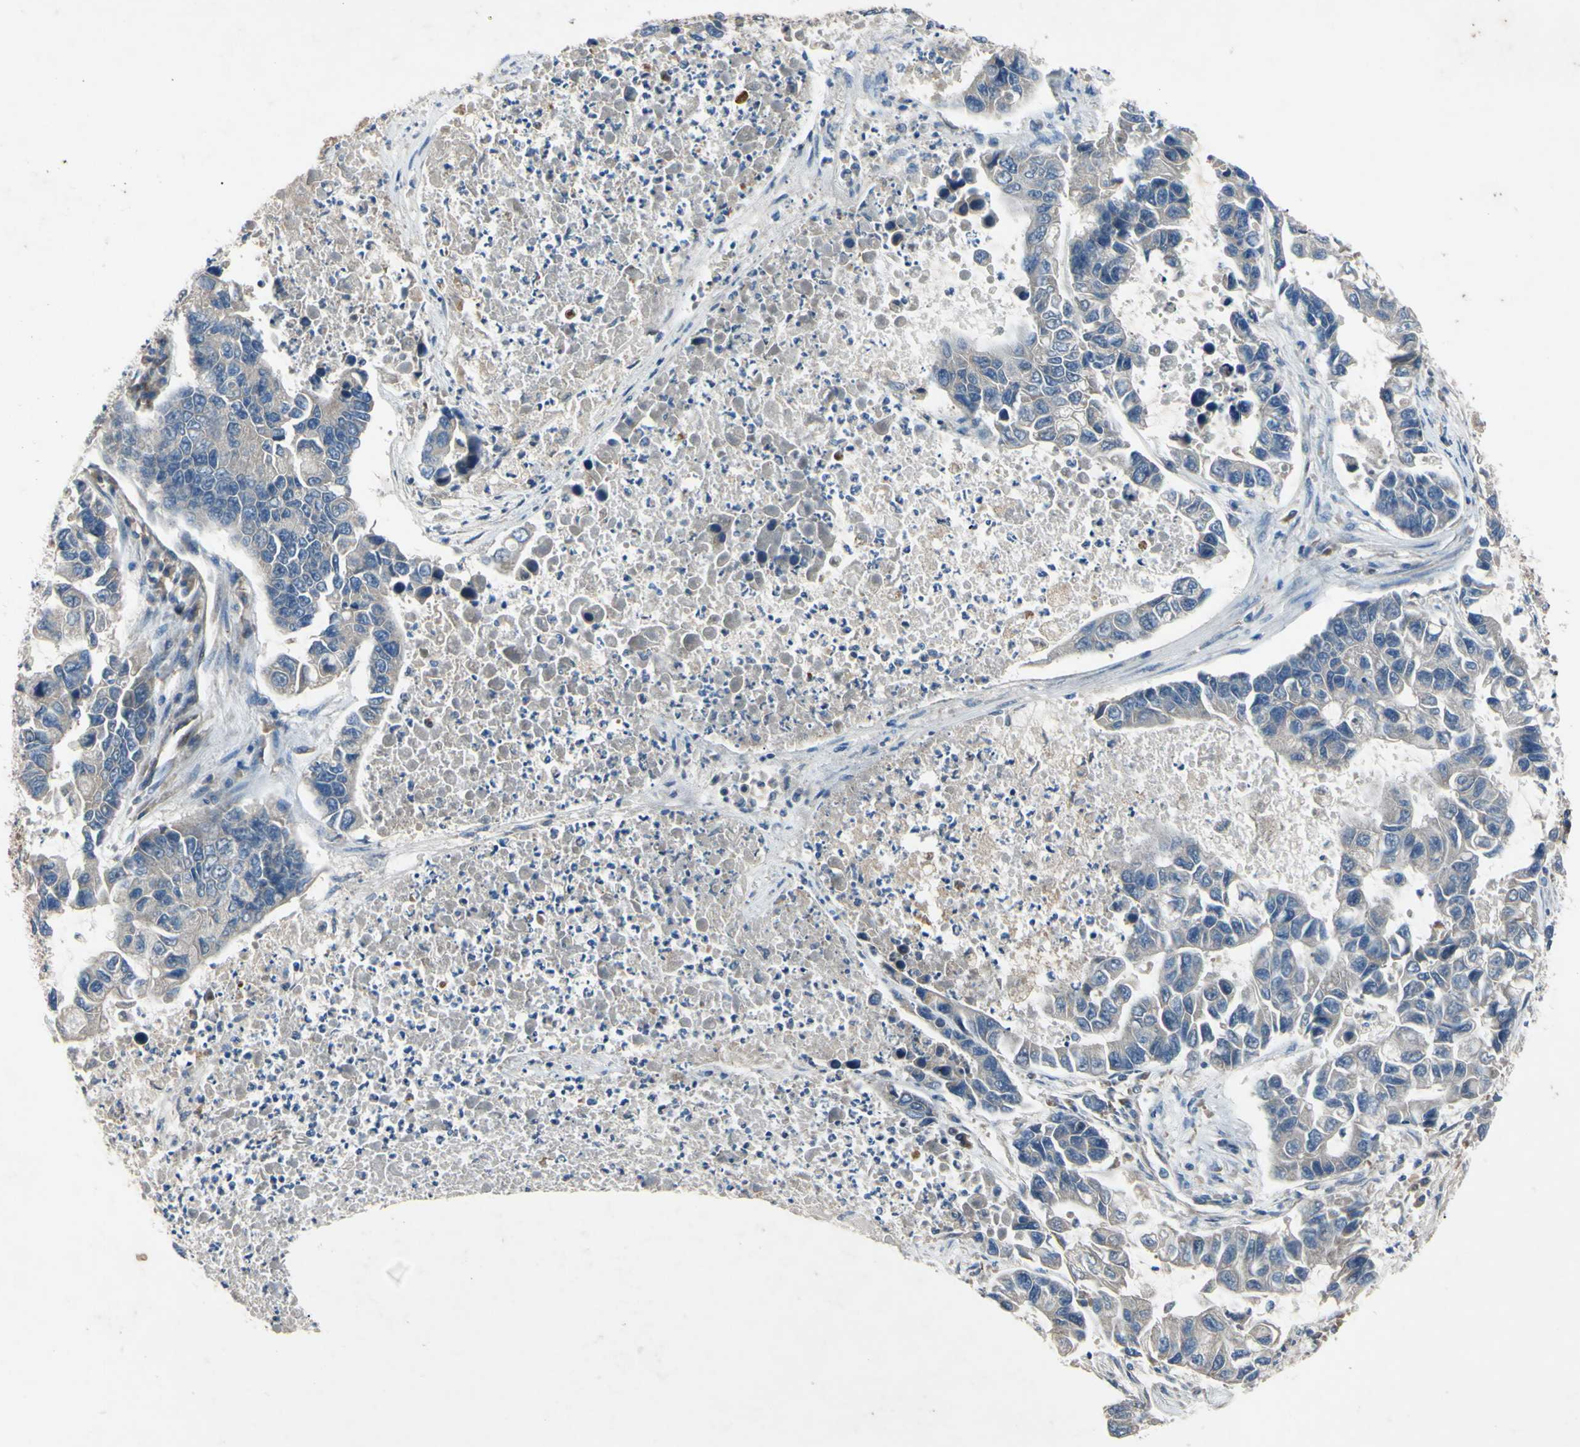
{"staining": {"intensity": "weak", "quantity": "<25%", "location": "cytoplasmic/membranous"}, "tissue": "lung cancer", "cell_type": "Tumor cells", "image_type": "cancer", "snomed": [{"axis": "morphology", "description": "Adenocarcinoma, NOS"}, {"axis": "topography", "description": "Lung"}], "caption": "Immunohistochemistry (IHC) of human lung cancer (adenocarcinoma) demonstrates no expression in tumor cells.", "gene": "HILPDA", "patient": {"sex": "female", "age": 51}}